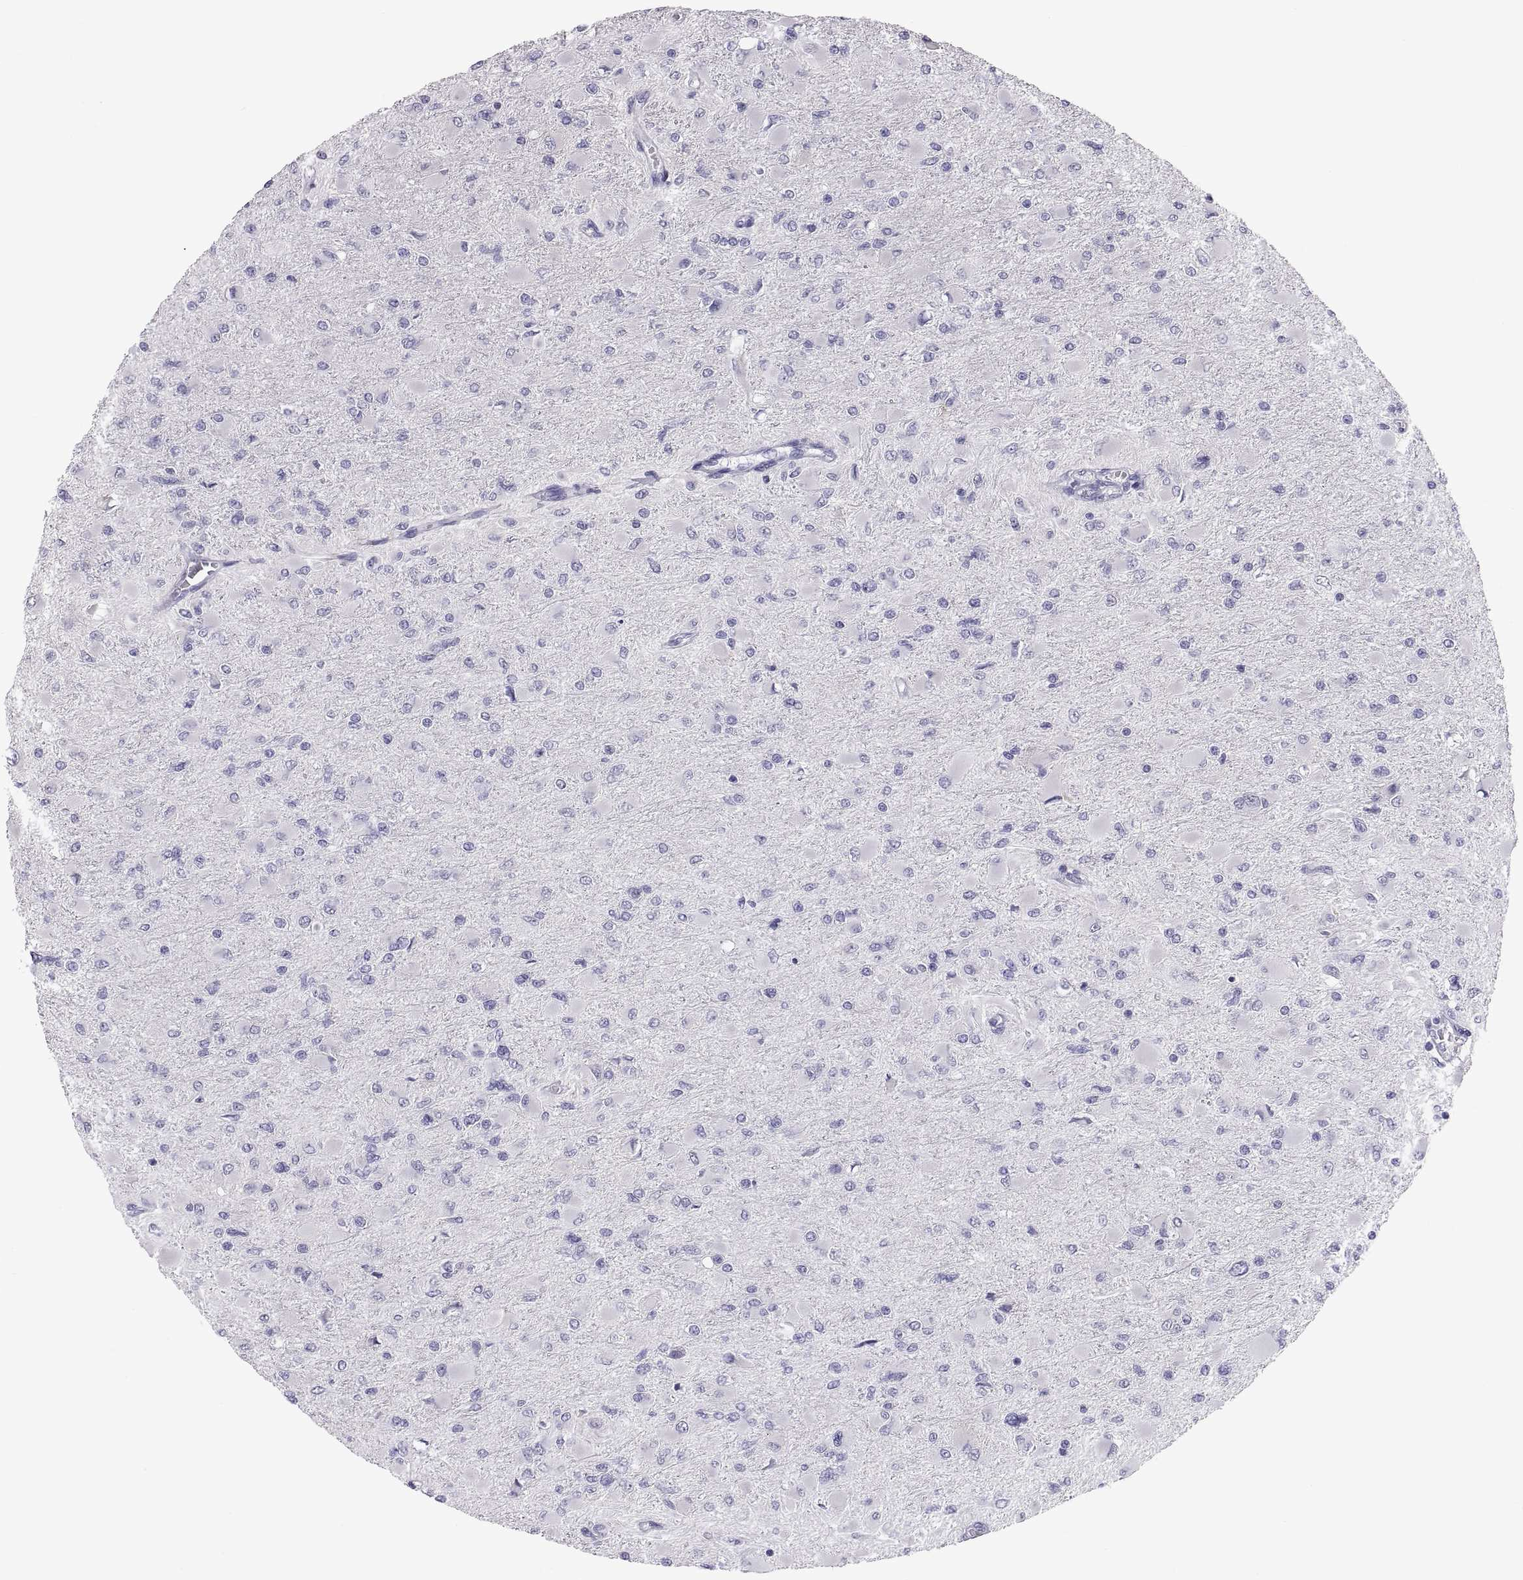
{"staining": {"intensity": "negative", "quantity": "none", "location": "none"}, "tissue": "glioma", "cell_type": "Tumor cells", "image_type": "cancer", "snomed": [{"axis": "morphology", "description": "Glioma, malignant, High grade"}, {"axis": "topography", "description": "Cerebral cortex"}], "caption": "Immunohistochemistry (IHC) micrograph of neoplastic tissue: human glioma stained with DAB (3,3'-diaminobenzidine) shows no significant protein staining in tumor cells.", "gene": "FAM170A", "patient": {"sex": "female", "age": 36}}